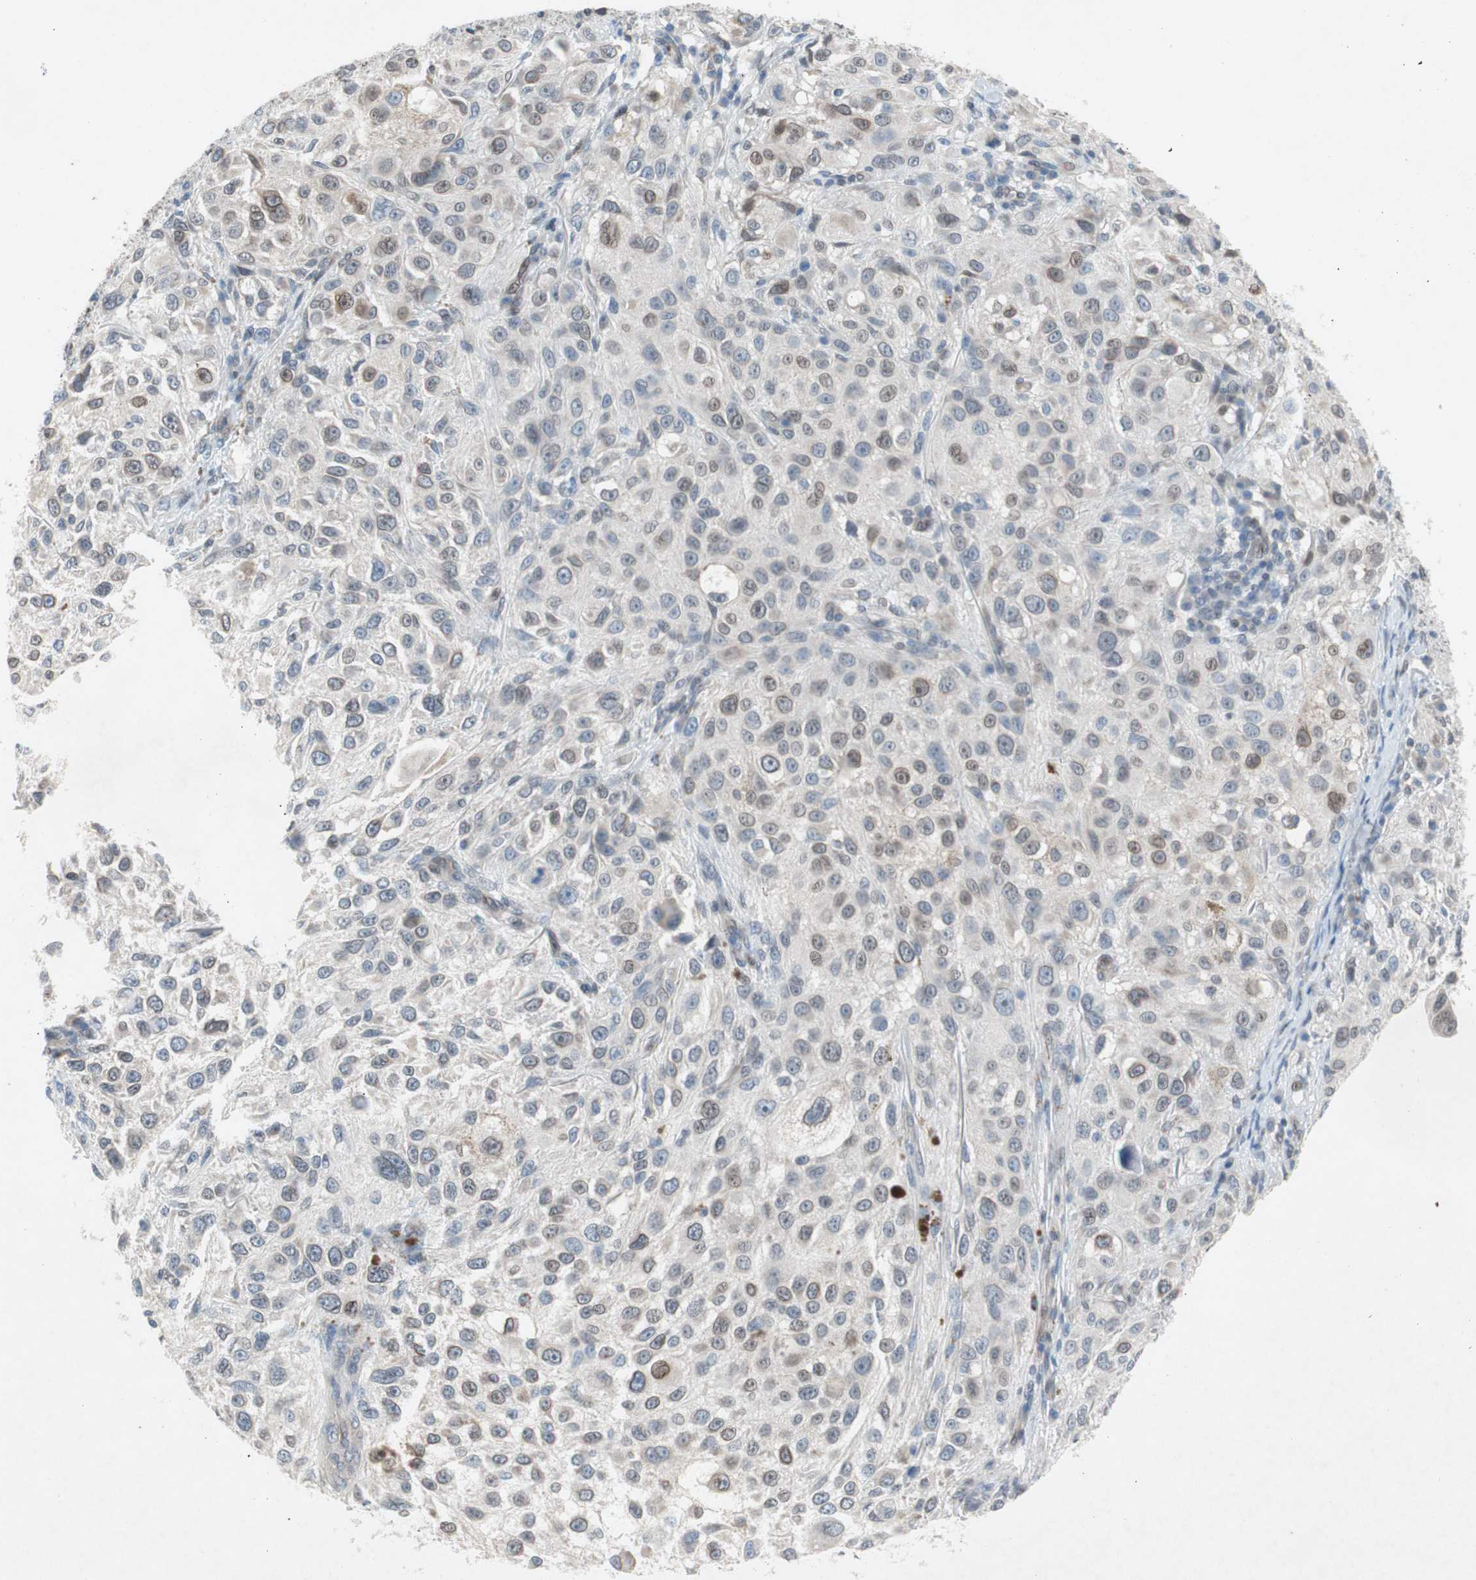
{"staining": {"intensity": "weak", "quantity": "25%-75%", "location": "cytoplasmic/membranous,nuclear"}, "tissue": "melanoma", "cell_type": "Tumor cells", "image_type": "cancer", "snomed": [{"axis": "morphology", "description": "Necrosis, NOS"}, {"axis": "morphology", "description": "Malignant melanoma, NOS"}, {"axis": "topography", "description": "Skin"}], "caption": "Protein expression analysis of human malignant melanoma reveals weak cytoplasmic/membranous and nuclear expression in approximately 25%-75% of tumor cells.", "gene": "ARNT2", "patient": {"sex": "female", "age": 87}}